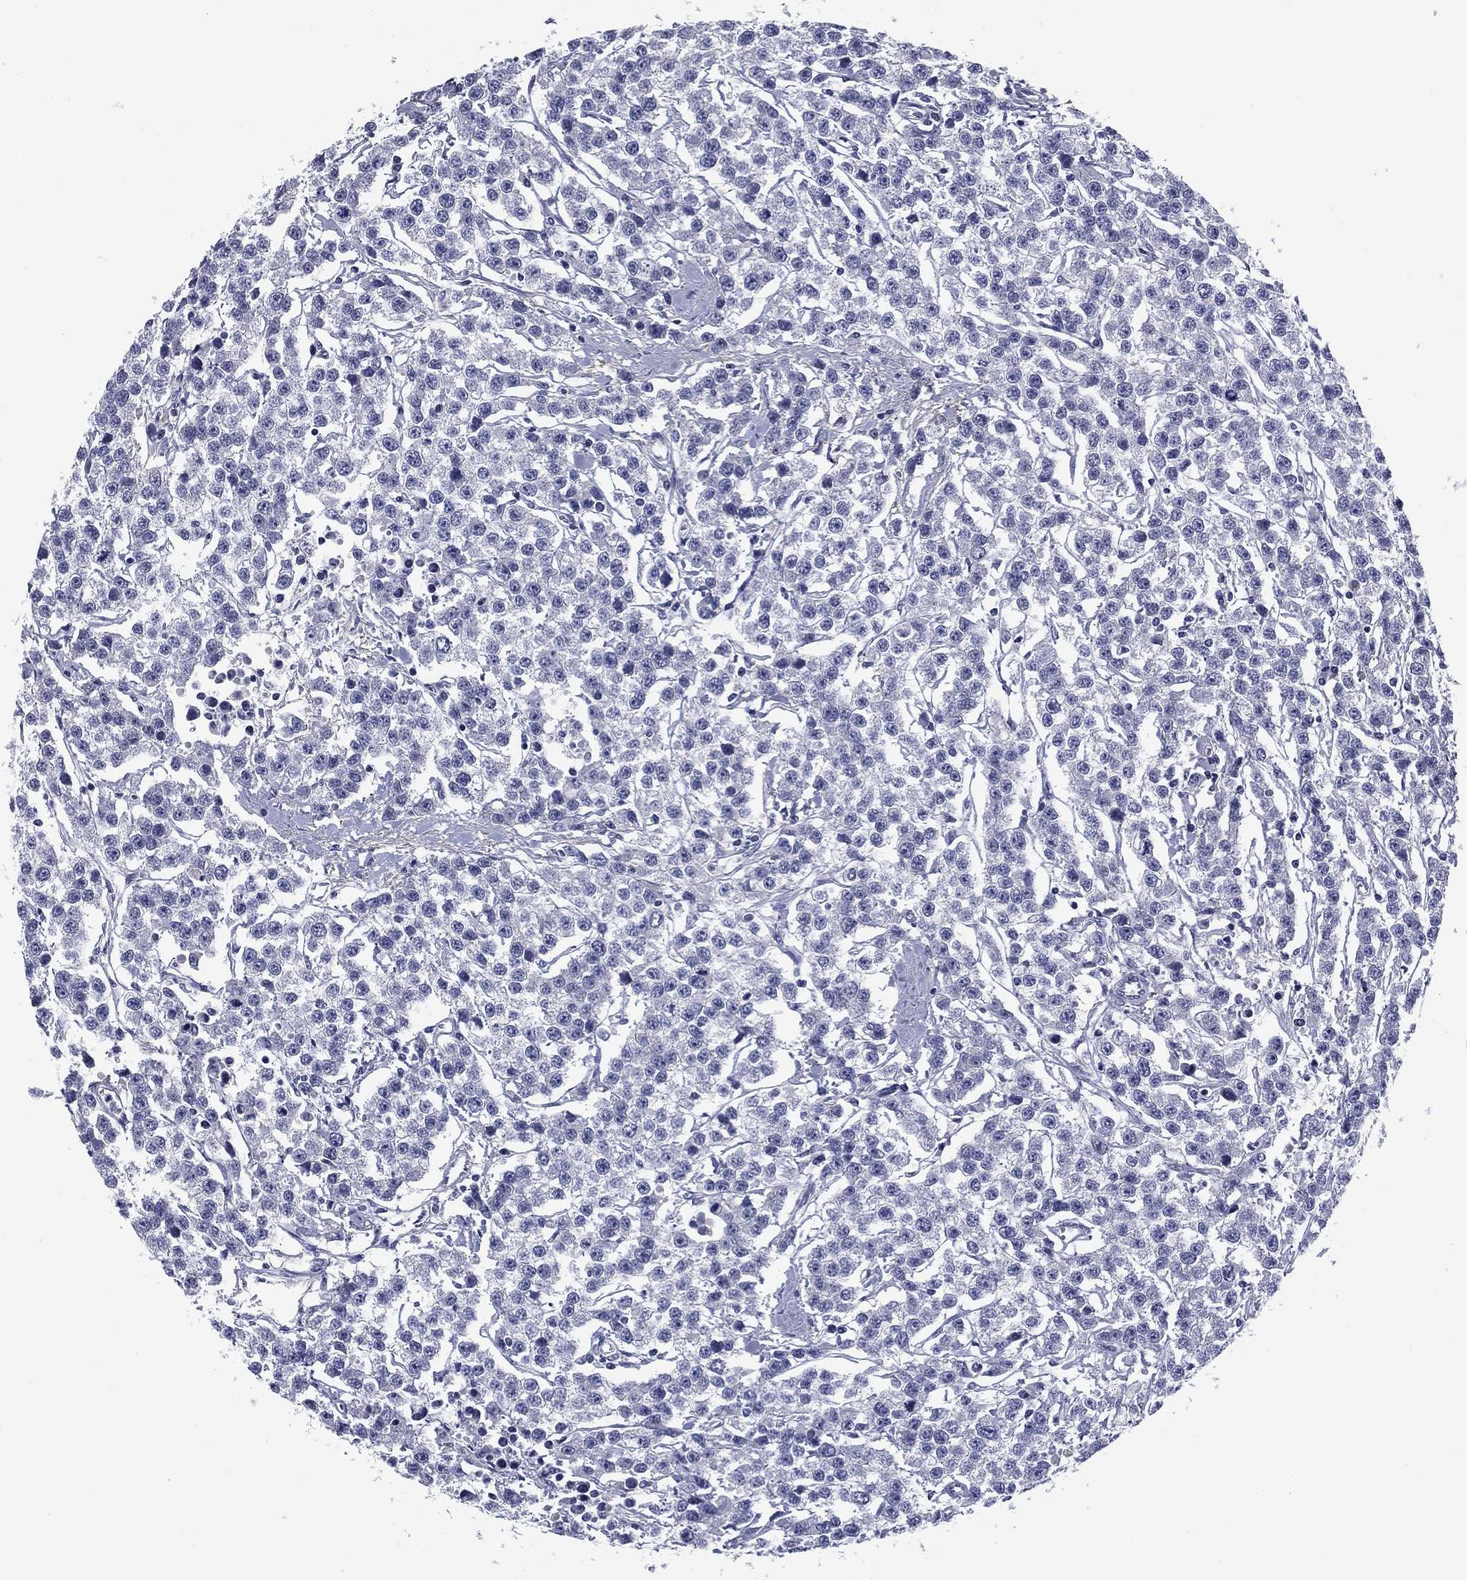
{"staining": {"intensity": "negative", "quantity": "none", "location": "none"}, "tissue": "testis cancer", "cell_type": "Tumor cells", "image_type": "cancer", "snomed": [{"axis": "morphology", "description": "Seminoma, NOS"}, {"axis": "topography", "description": "Testis"}], "caption": "Protein analysis of testis cancer demonstrates no significant expression in tumor cells. (Brightfield microscopy of DAB (3,3'-diaminobenzidine) IHC at high magnification).", "gene": "REXO5", "patient": {"sex": "male", "age": 59}}